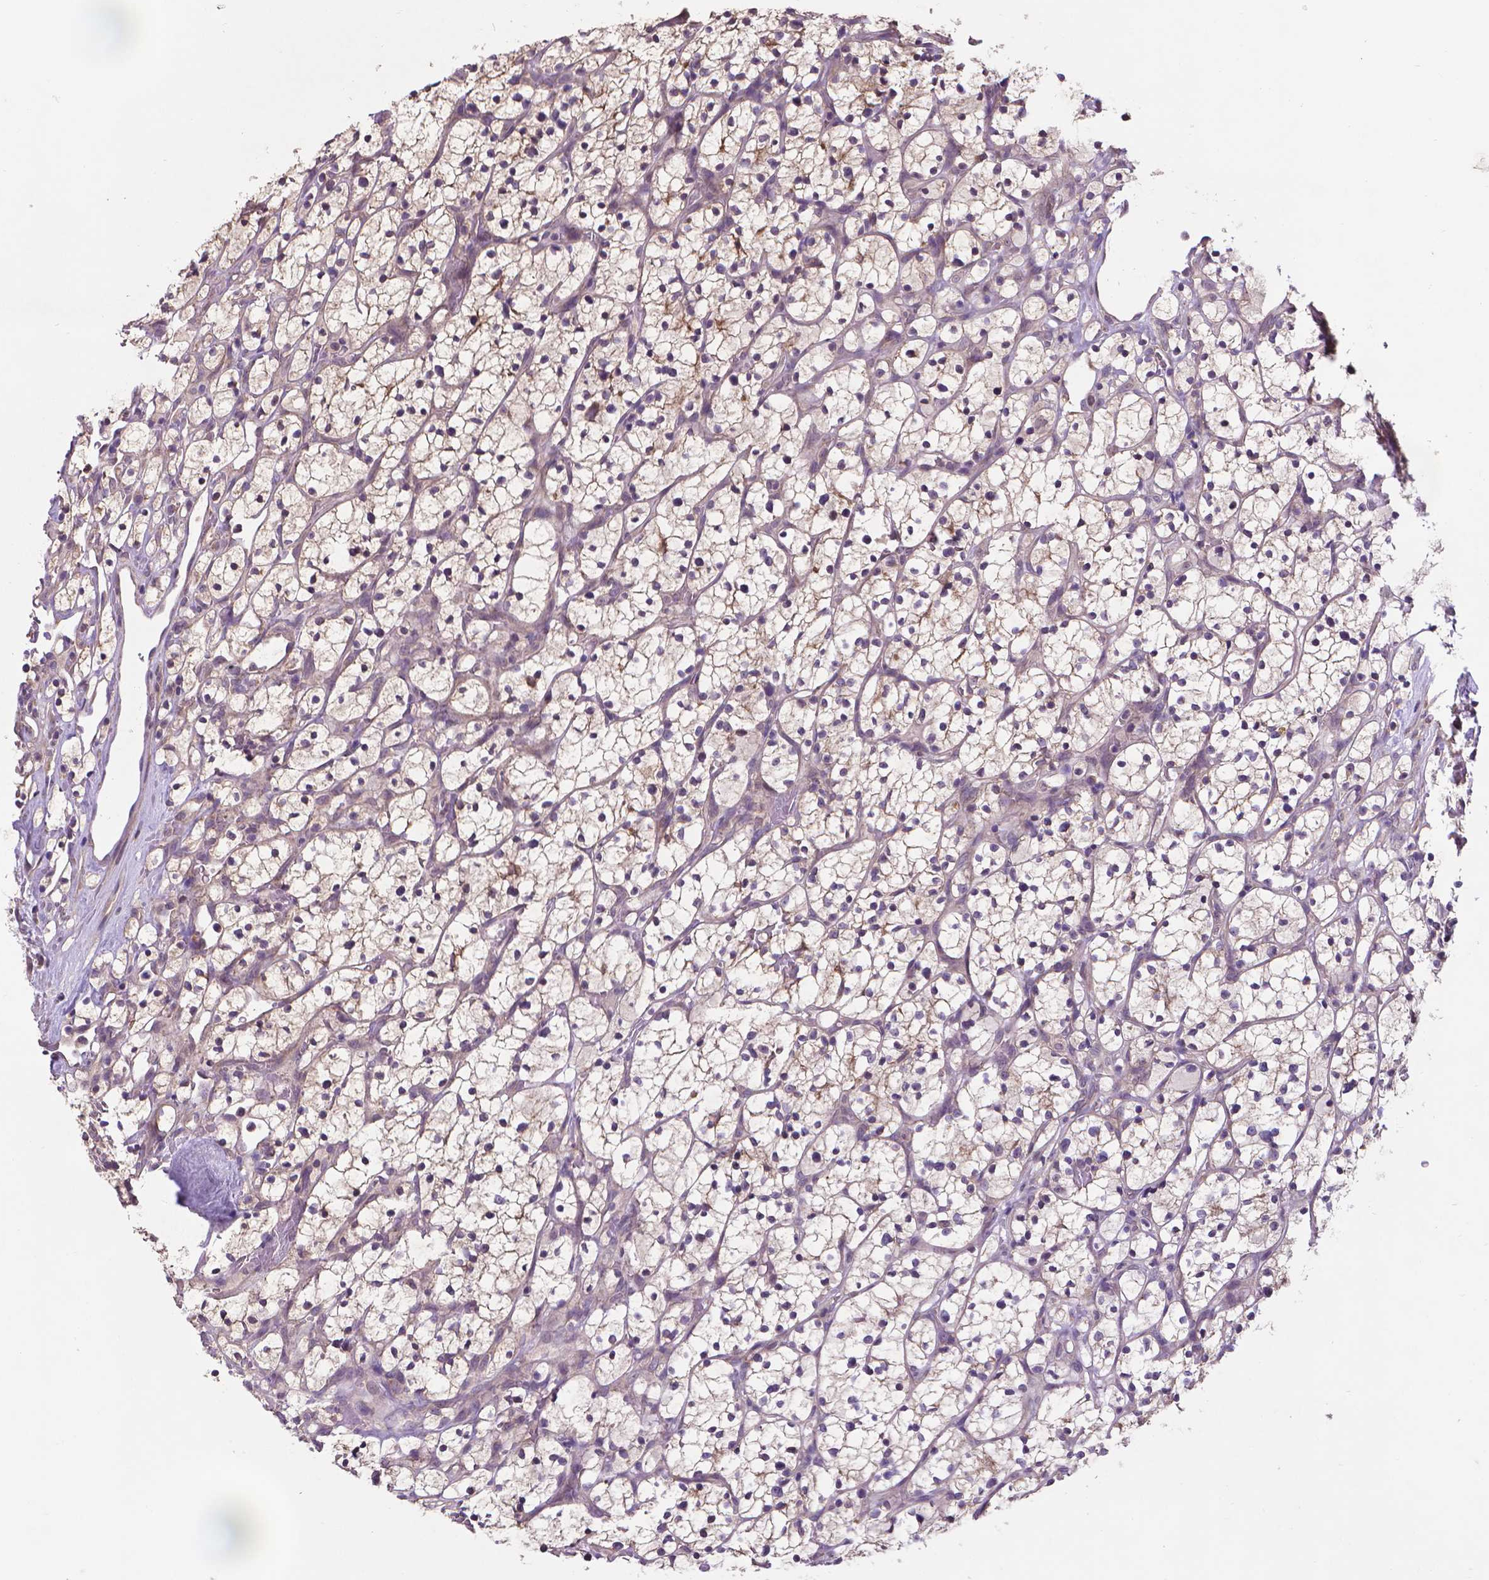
{"staining": {"intensity": "weak", "quantity": "25%-75%", "location": "cytoplasmic/membranous"}, "tissue": "renal cancer", "cell_type": "Tumor cells", "image_type": "cancer", "snomed": [{"axis": "morphology", "description": "Adenocarcinoma, NOS"}, {"axis": "topography", "description": "Kidney"}], "caption": "Immunohistochemical staining of adenocarcinoma (renal) exhibits weak cytoplasmic/membranous protein staining in about 25%-75% of tumor cells.", "gene": "GPR63", "patient": {"sex": "female", "age": 64}}